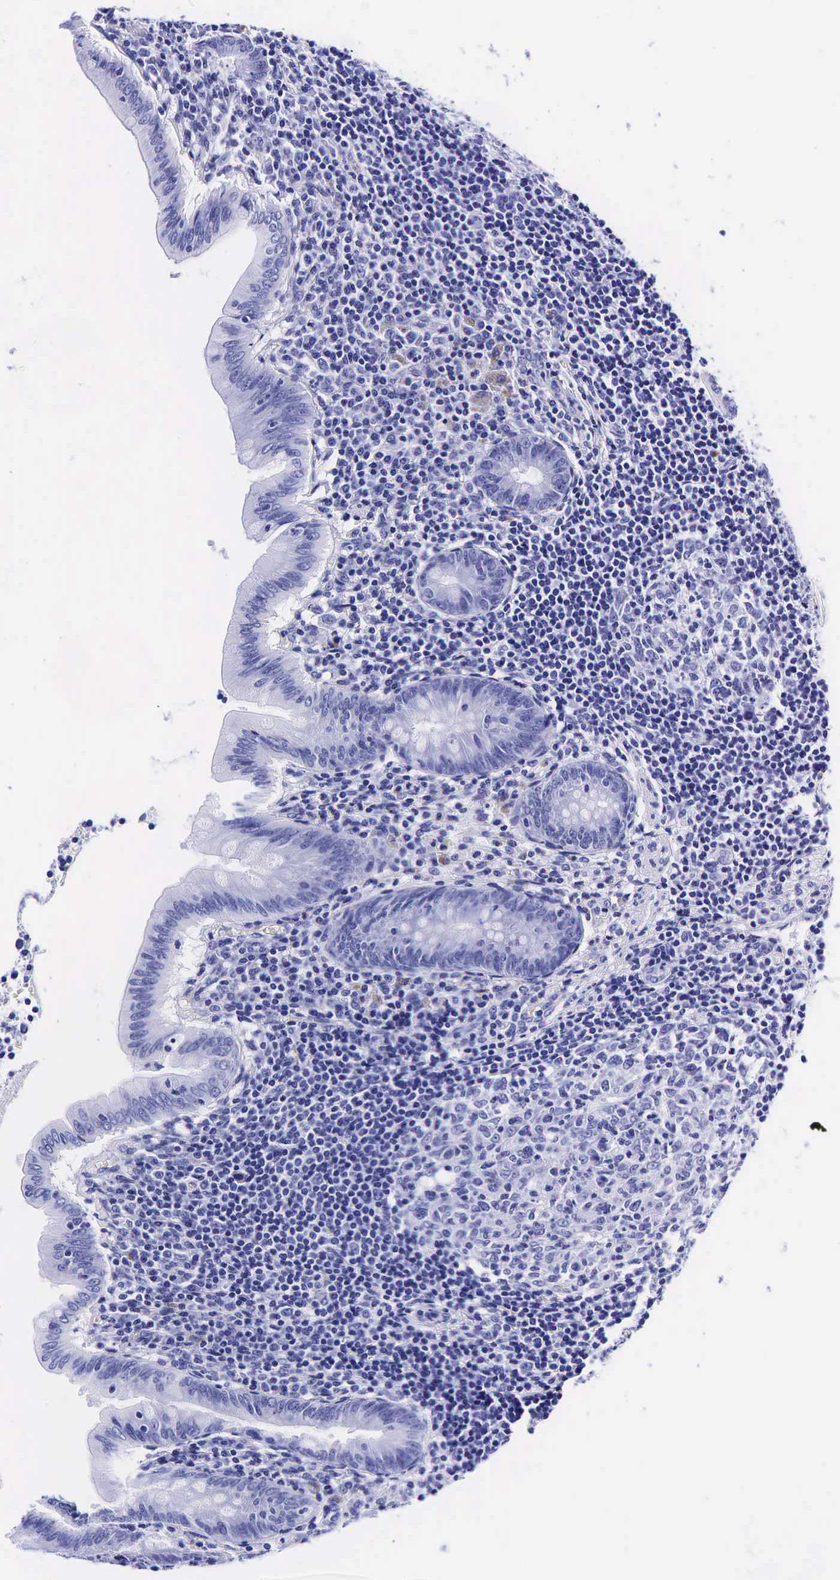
{"staining": {"intensity": "negative", "quantity": "none", "location": "none"}, "tissue": "appendix", "cell_type": "Glandular cells", "image_type": "normal", "snomed": [{"axis": "morphology", "description": "Normal tissue, NOS"}, {"axis": "topography", "description": "Appendix"}], "caption": "A photomicrograph of human appendix is negative for staining in glandular cells. (Immunohistochemistry (ihc), brightfield microscopy, high magnification).", "gene": "GAST", "patient": {"sex": "female", "age": 34}}